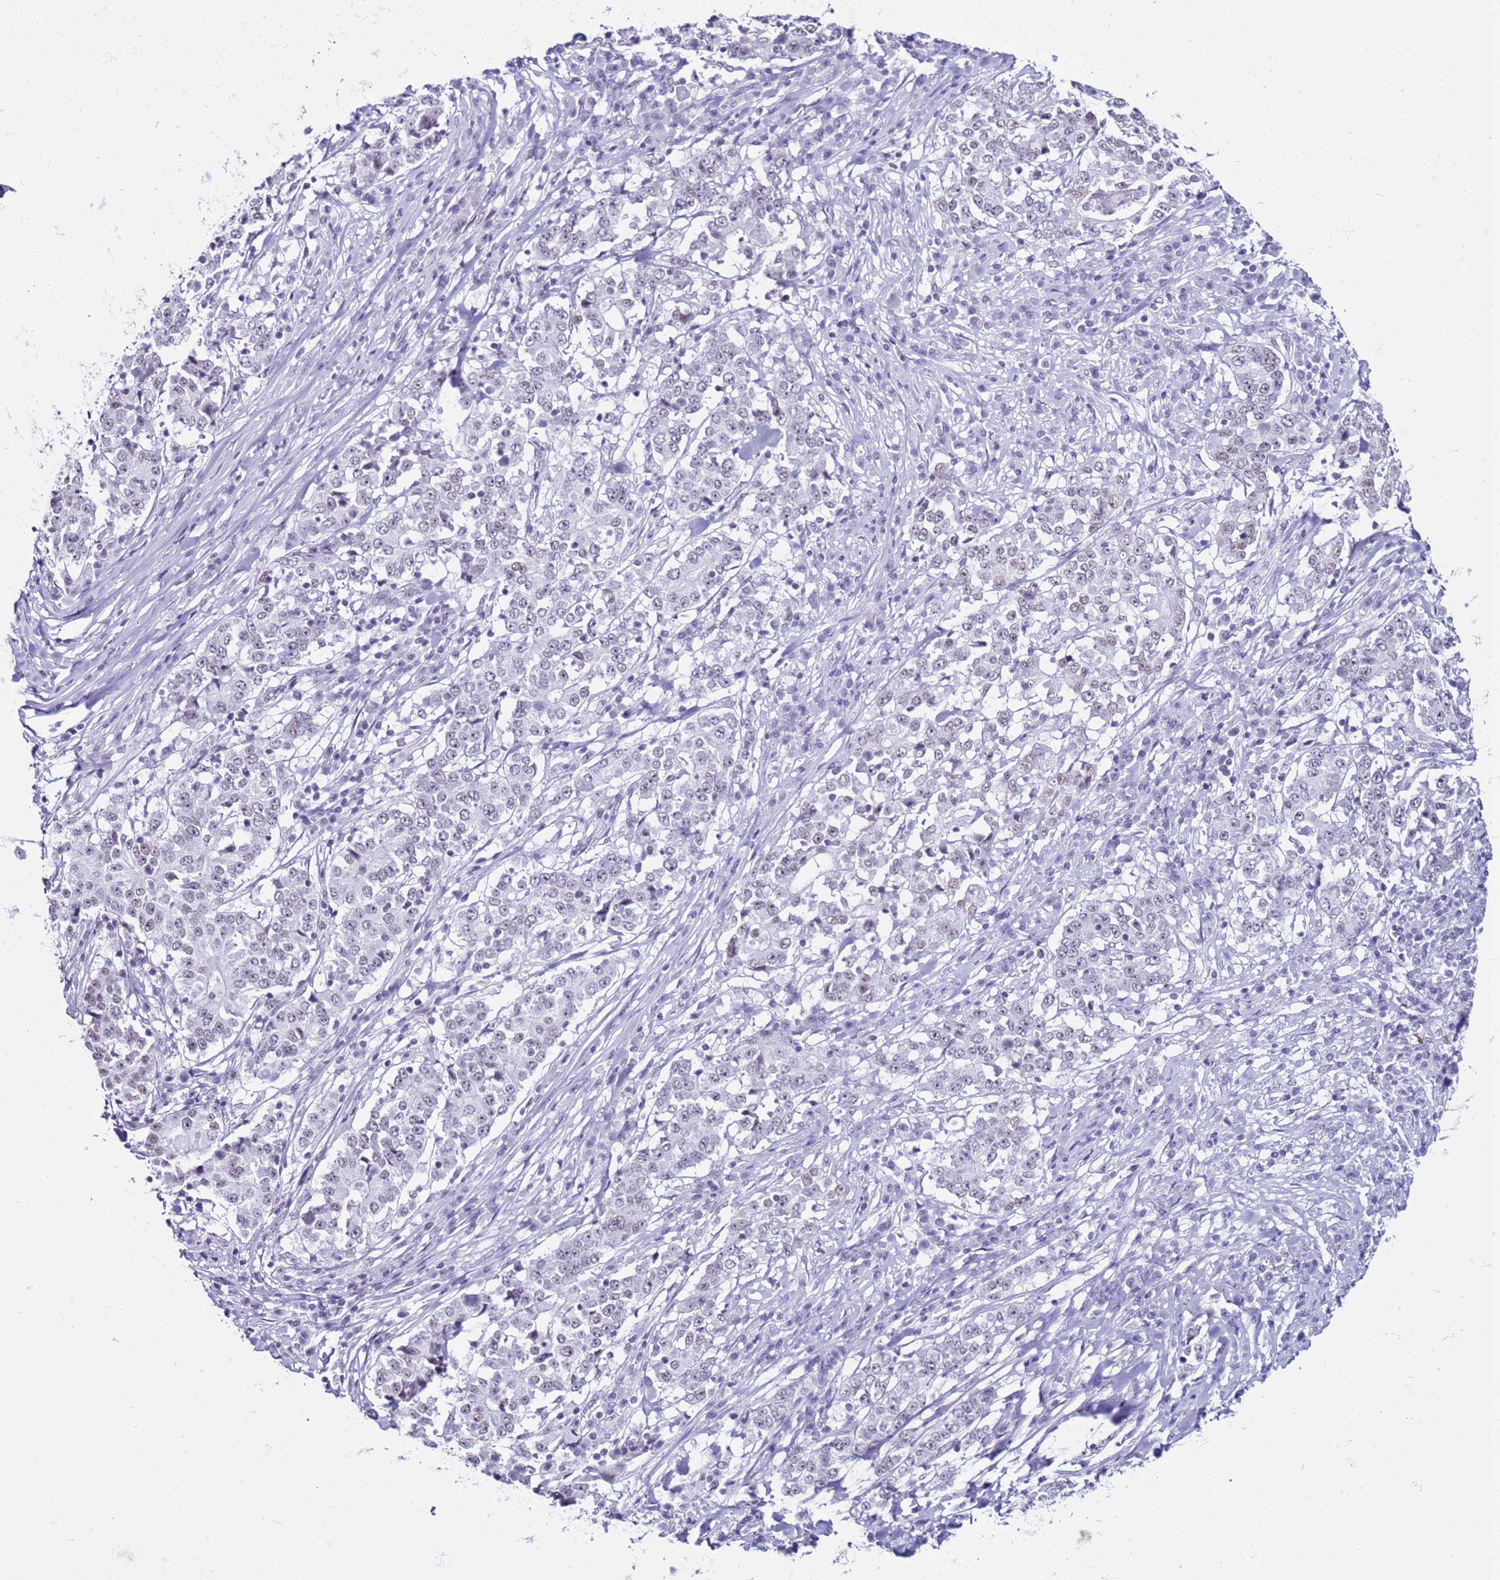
{"staining": {"intensity": "weak", "quantity": "<25%", "location": "nuclear"}, "tissue": "stomach cancer", "cell_type": "Tumor cells", "image_type": "cancer", "snomed": [{"axis": "morphology", "description": "Adenocarcinoma, NOS"}, {"axis": "topography", "description": "Stomach"}], "caption": "Stomach cancer was stained to show a protein in brown. There is no significant expression in tumor cells.", "gene": "DHX15", "patient": {"sex": "male", "age": 59}}